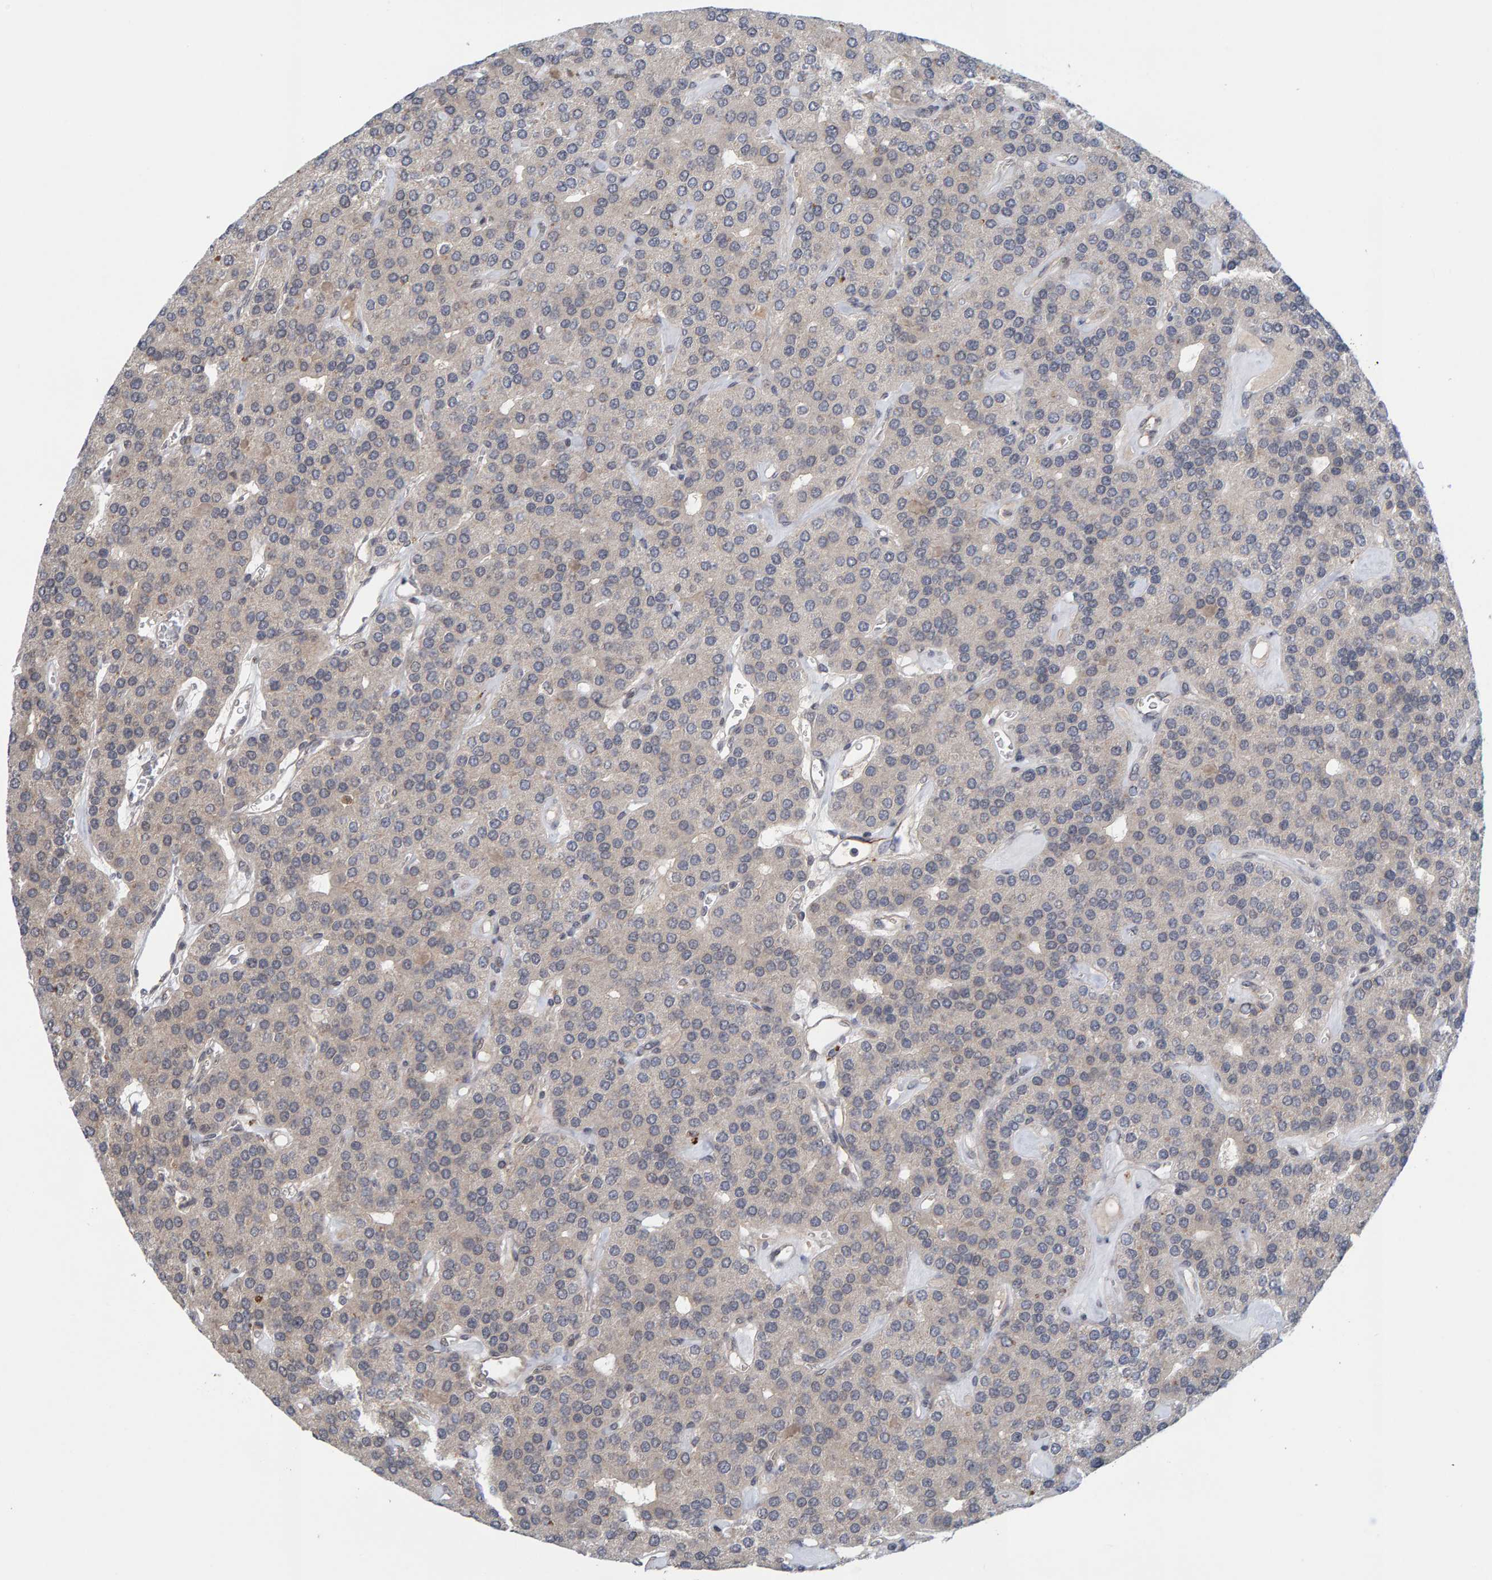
{"staining": {"intensity": "negative", "quantity": "none", "location": "none"}, "tissue": "parathyroid gland", "cell_type": "Glandular cells", "image_type": "normal", "snomed": [{"axis": "morphology", "description": "Normal tissue, NOS"}, {"axis": "morphology", "description": "Adenoma, NOS"}, {"axis": "topography", "description": "Parathyroid gland"}], "caption": "IHC of benign parathyroid gland shows no positivity in glandular cells. Nuclei are stained in blue.", "gene": "CDH2", "patient": {"sex": "female", "age": 86}}